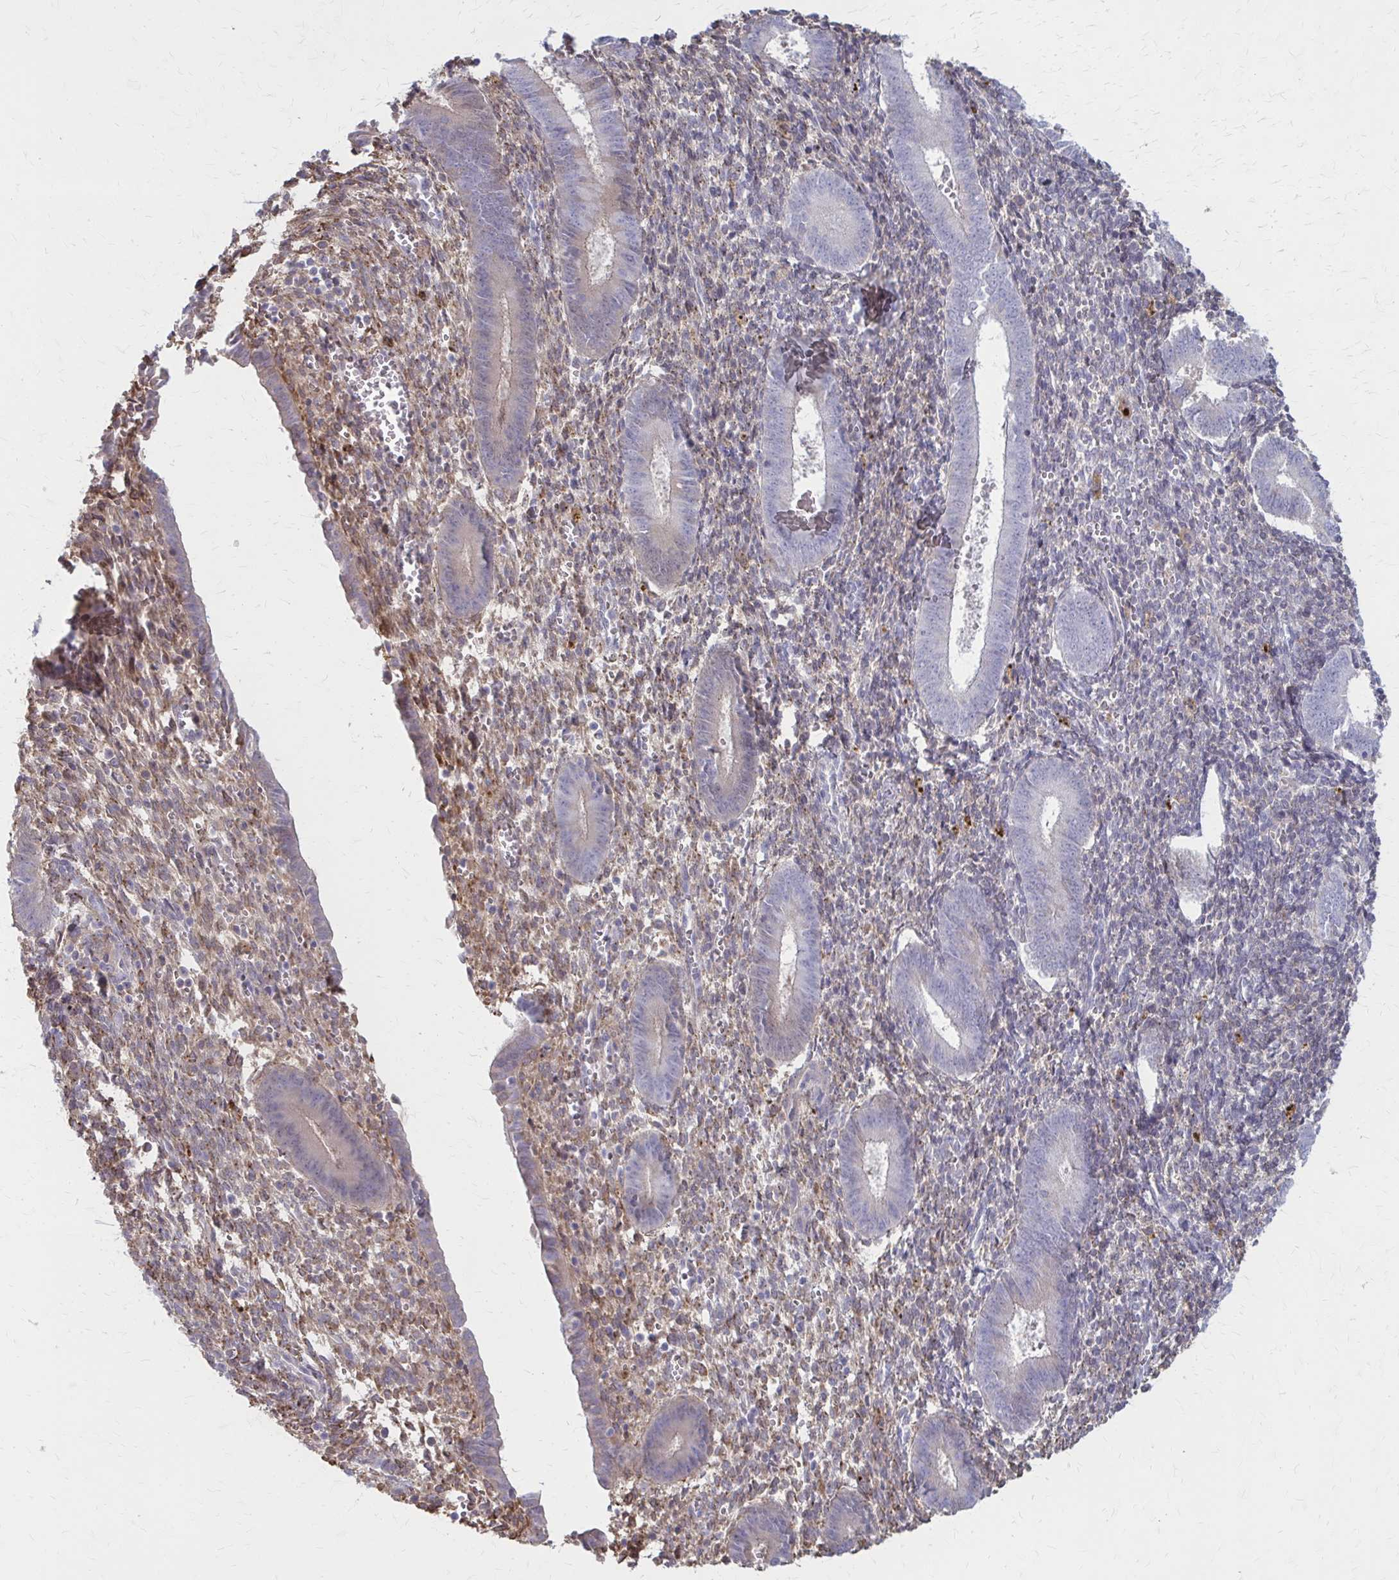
{"staining": {"intensity": "moderate", "quantity": "<25%", "location": "cytoplasmic/membranous"}, "tissue": "endometrium", "cell_type": "Cells in endometrial stroma", "image_type": "normal", "snomed": [{"axis": "morphology", "description": "Normal tissue, NOS"}, {"axis": "topography", "description": "Endometrium"}], "caption": "A micrograph of endometrium stained for a protein shows moderate cytoplasmic/membranous brown staining in cells in endometrial stroma.", "gene": "SERPIND1", "patient": {"sex": "female", "age": 25}}